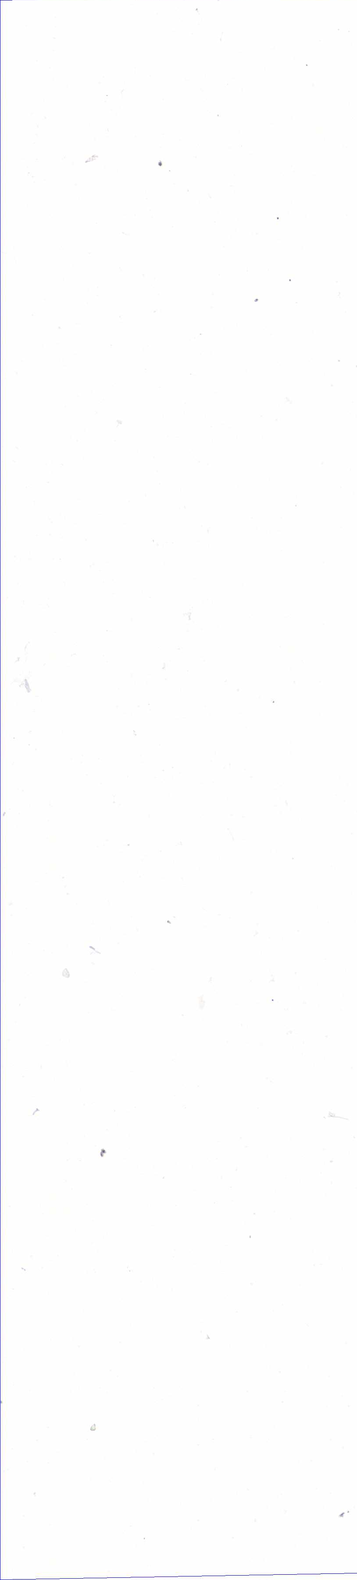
{"staining": {"intensity": "negative", "quantity": "none", "location": "none"}, "tissue": "adipose tissue", "cell_type": "Adipocytes", "image_type": "normal", "snomed": [{"axis": "morphology", "description": "Normal tissue, NOS"}, {"axis": "topography", "description": "Breast"}], "caption": "High power microscopy histopathology image of an immunohistochemistry histopathology image of benign adipose tissue, revealing no significant expression in adipocytes.", "gene": "KLK3", "patient": {"sex": "female", "age": 45}}